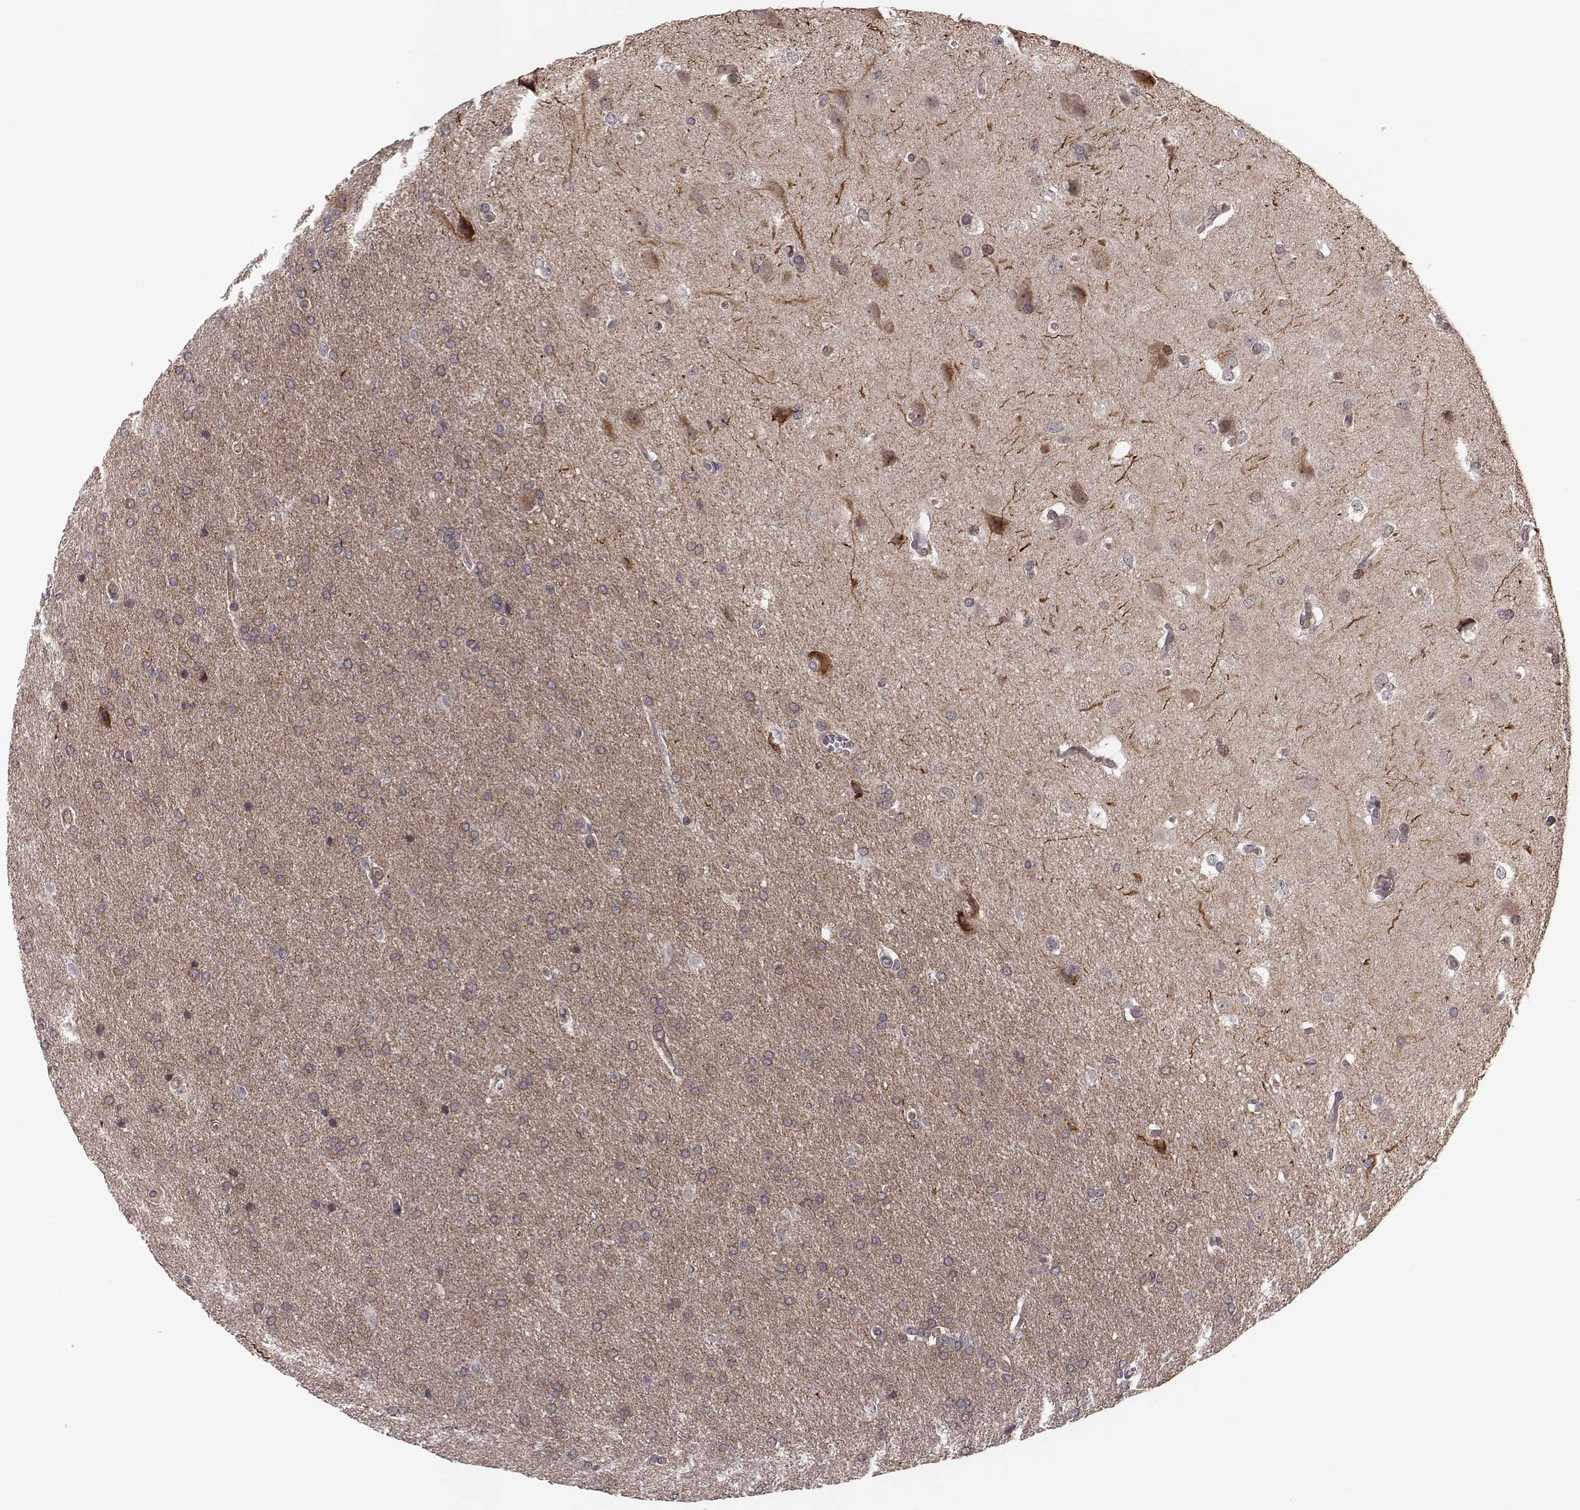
{"staining": {"intensity": "moderate", "quantity": "25%-75%", "location": "cytoplasmic/membranous"}, "tissue": "glioma", "cell_type": "Tumor cells", "image_type": "cancer", "snomed": [{"axis": "morphology", "description": "Glioma, malignant, Low grade"}, {"axis": "topography", "description": "Brain"}], "caption": "This histopathology image displays glioma stained with immunohistochemistry (IHC) to label a protein in brown. The cytoplasmic/membranous of tumor cells show moderate positivity for the protein. Nuclei are counter-stained blue.", "gene": "PLEKHG3", "patient": {"sex": "female", "age": 32}}